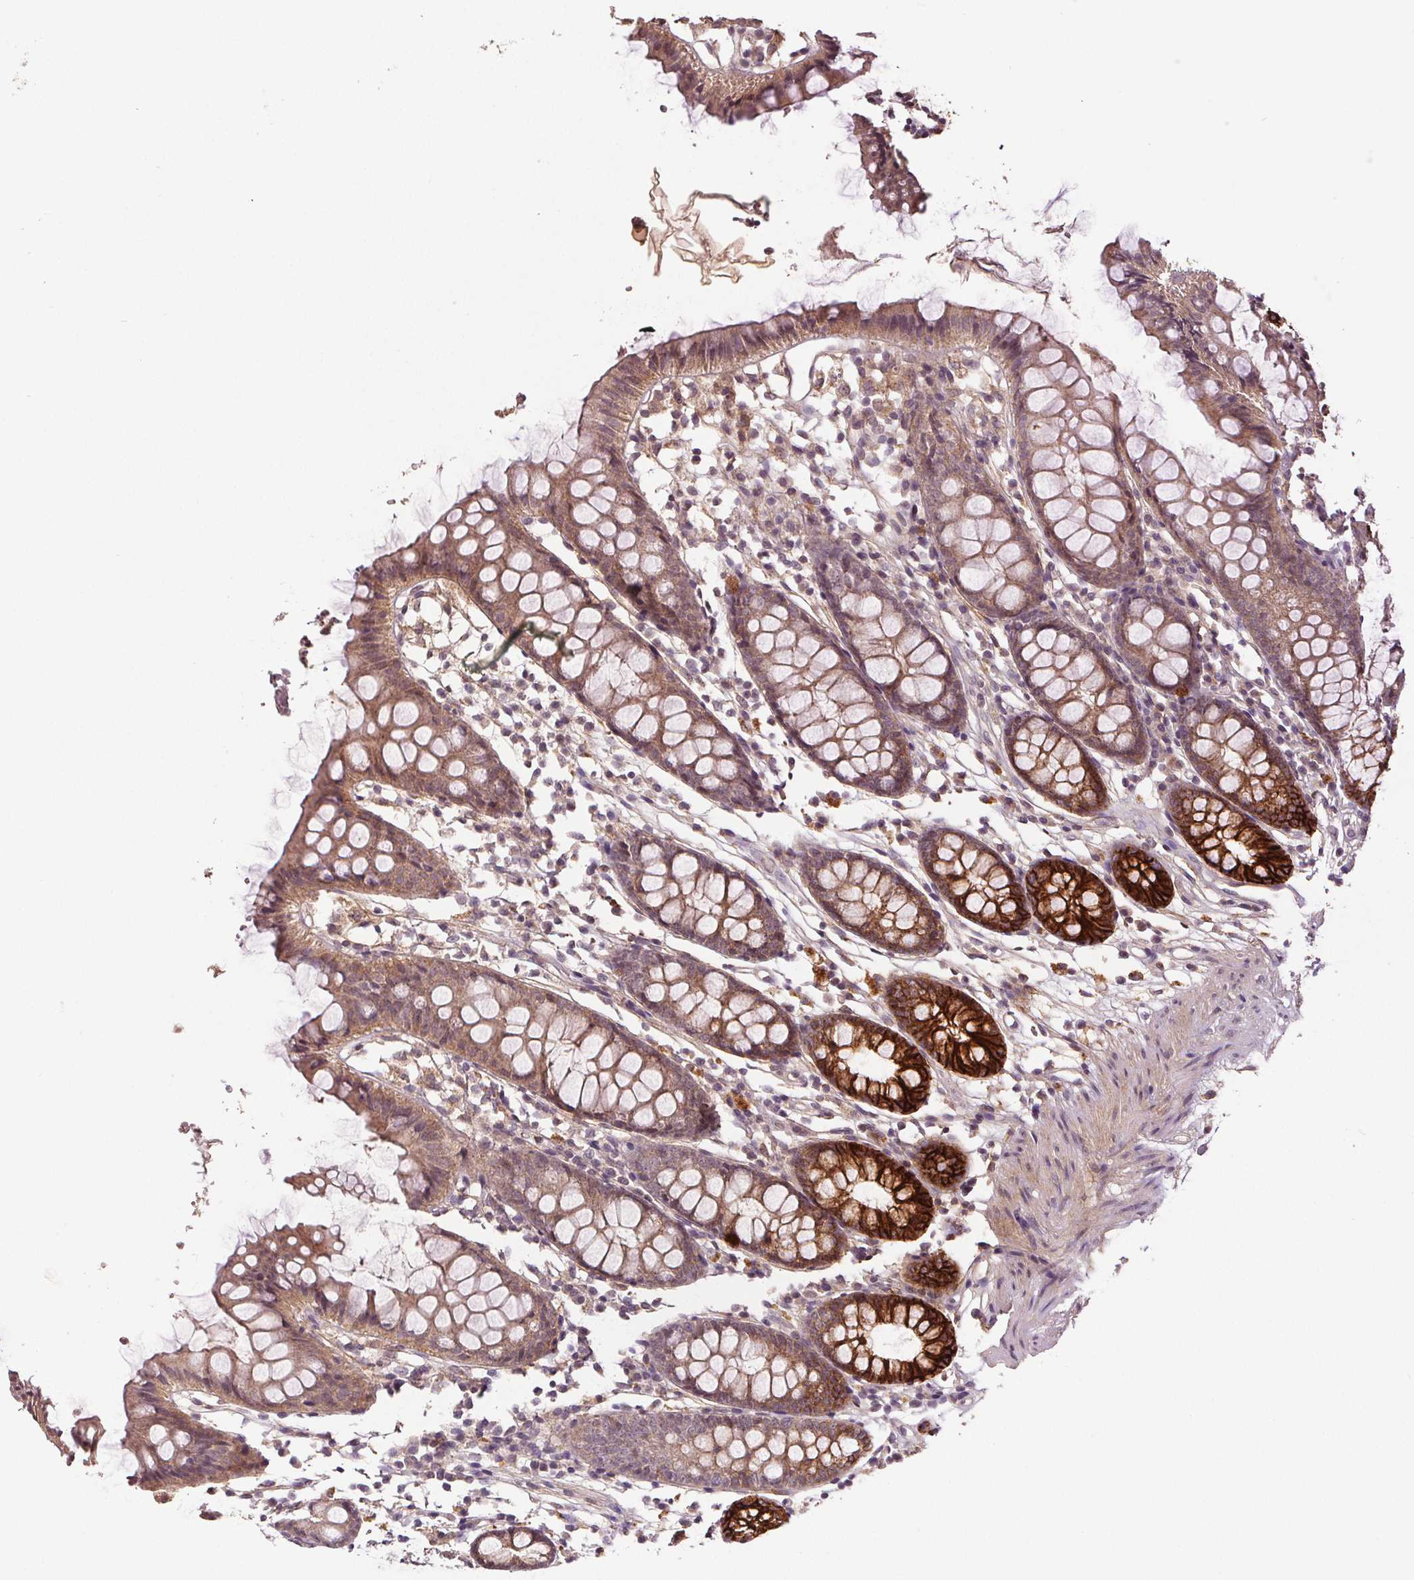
{"staining": {"intensity": "moderate", "quantity": "<25%", "location": "cytoplasmic/membranous"}, "tissue": "colon", "cell_type": "Endothelial cells", "image_type": "normal", "snomed": [{"axis": "morphology", "description": "Normal tissue, NOS"}, {"axis": "topography", "description": "Colon"}], "caption": "Endothelial cells show low levels of moderate cytoplasmic/membranous expression in about <25% of cells in benign human colon. The staining was performed using DAB (3,3'-diaminobenzidine) to visualize the protein expression in brown, while the nuclei were stained in blue with hematoxylin (Magnification: 20x).", "gene": "EPHB3", "patient": {"sex": "female", "age": 84}}